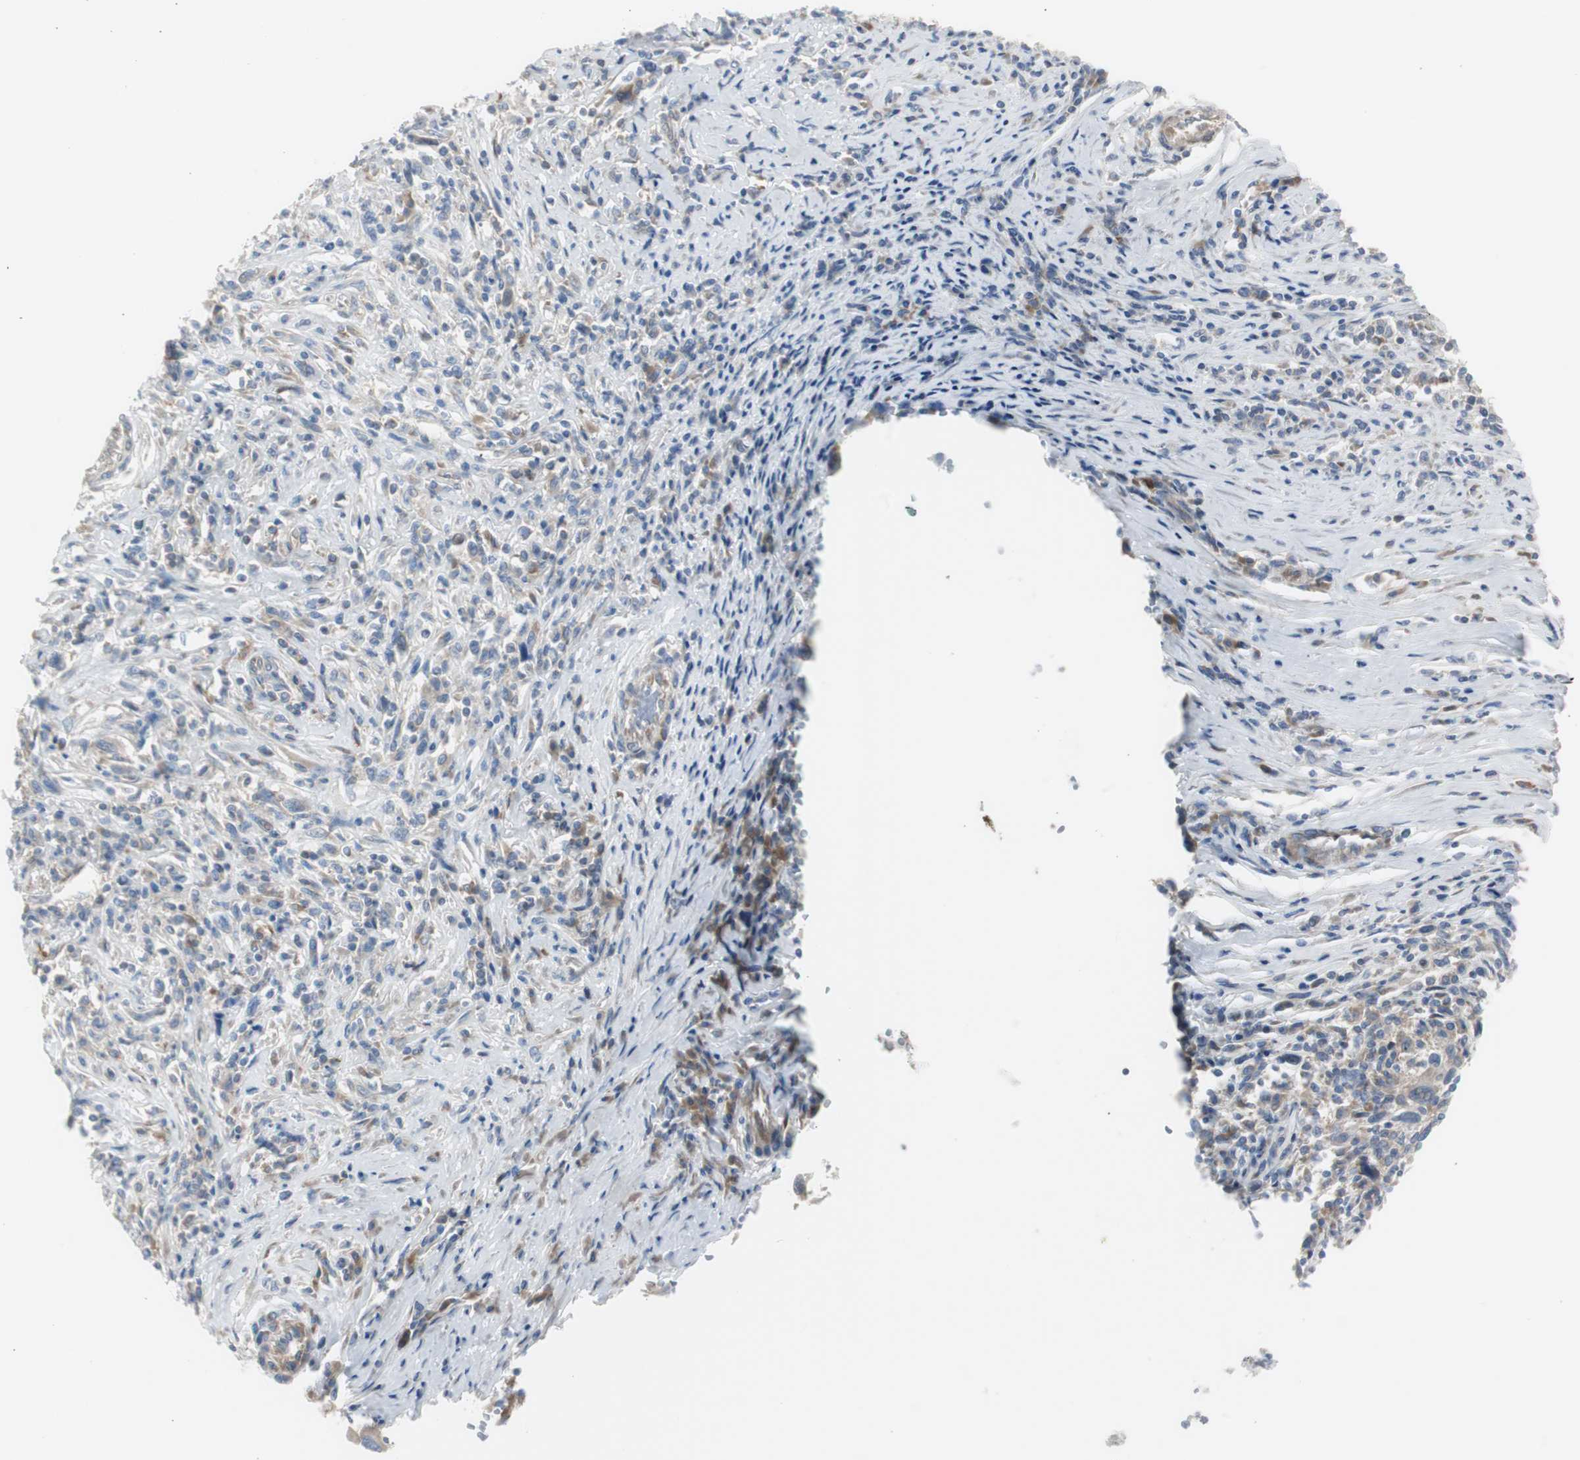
{"staining": {"intensity": "weak", "quantity": "25%-75%", "location": "cytoplasmic/membranous"}, "tissue": "melanoma", "cell_type": "Tumor cells", "image_type": "cancer", "snomed": [{"axis": "morphology", "description": "Malignant melanoma, Metastatic site"}, {"axis": "topography", "description": "Lymph node"}], "caption": "An image of melanoma stained for a protein demonstrates weak cytoplasmic/membranous brown staining in tumor cells.", "gene": "RPS12", "patient": {"sex": "male", "age": 61}}